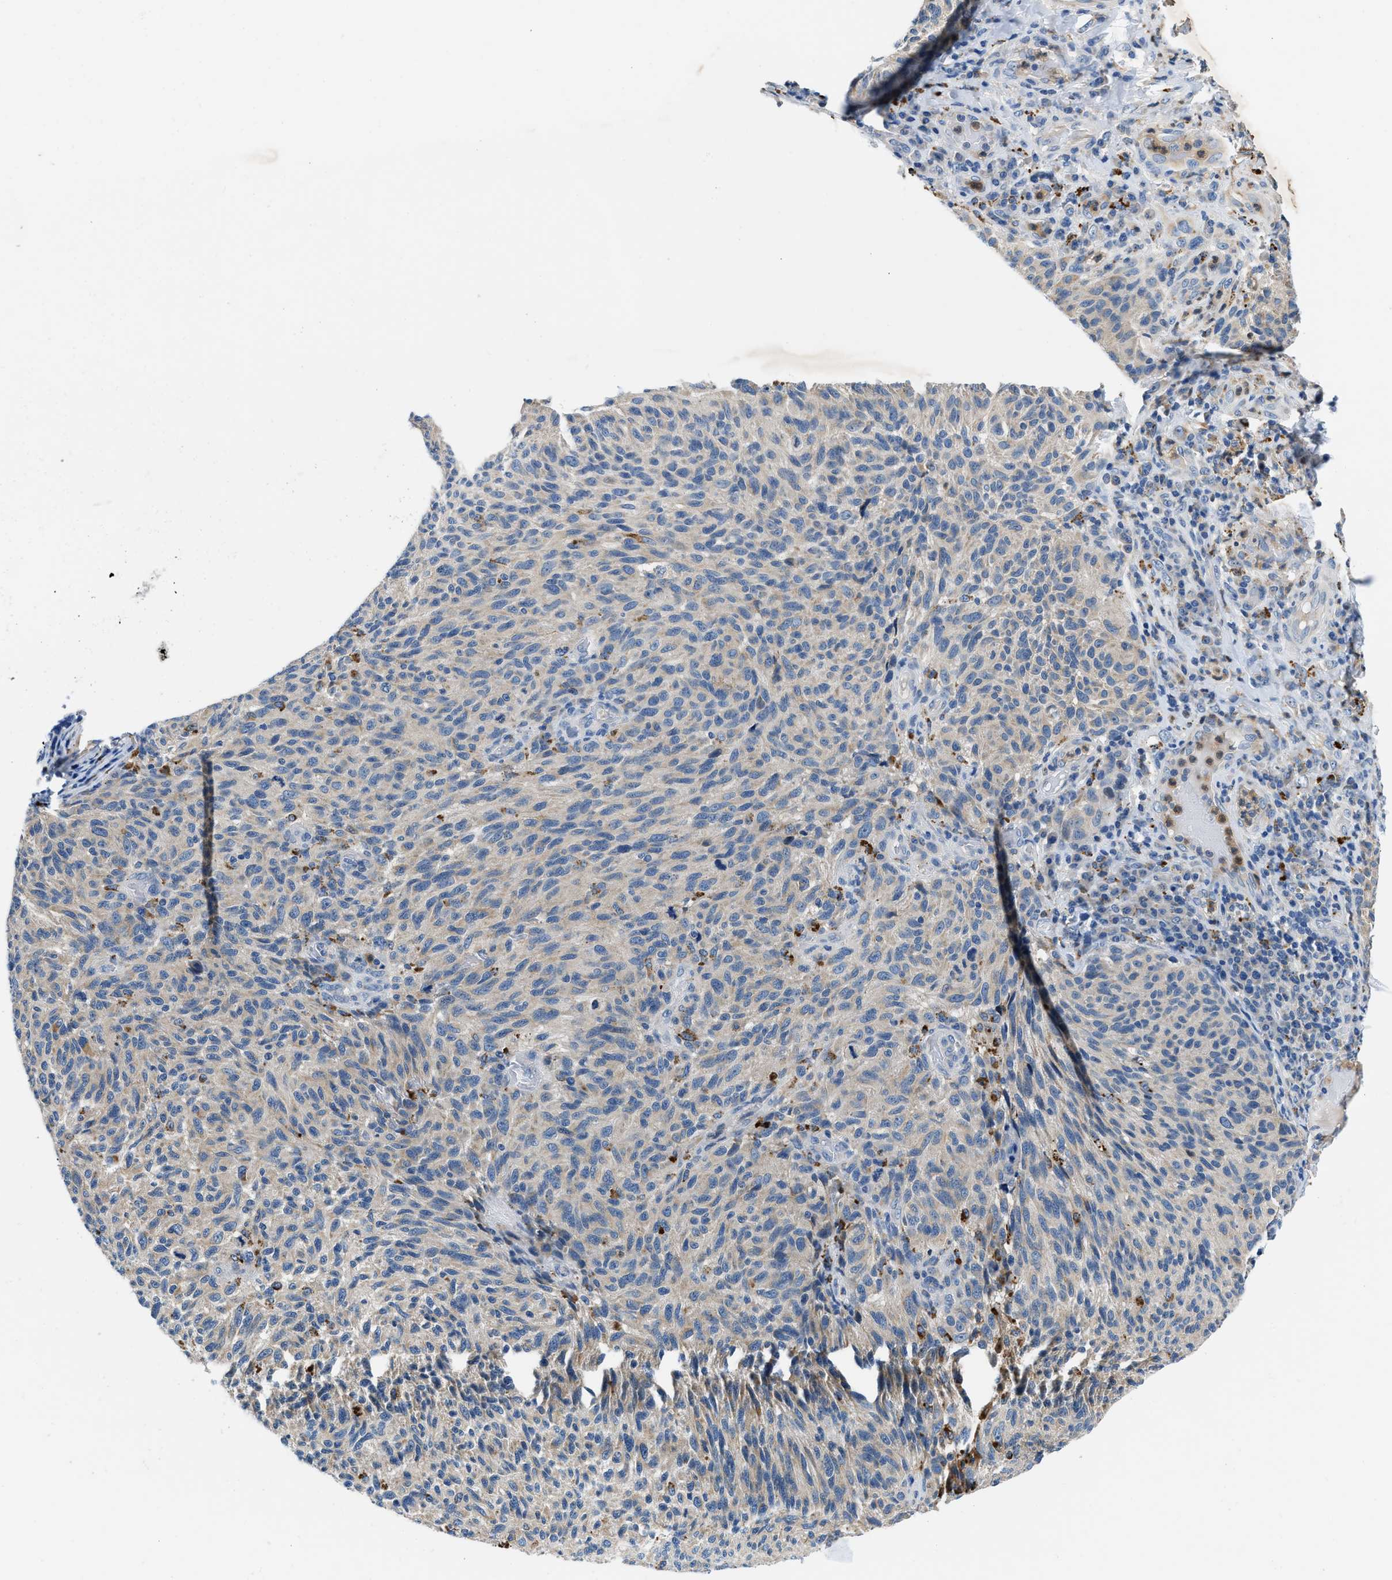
{"staining": {"intensity": "weak", "quantity": ">75%", "location": "cytoplasmic/membranous"}, "tissue": "melanoma", "cell_type": "Tumor cells", "image_type": "cancer", "snomed": [{"axis": "morphology", "description": "Malignant melanoma, NOS"}, {"axis": "topography", "description": "Skin"}], "caption": "Malignant melanoma stained with immunohistochemistry (IHC) demonstrates weak cytoplasmic/membranous expression in approximately >75% of tumor cells.", "gene": "ADGRE3", "patient": {"sex": "female", "age": 73}}